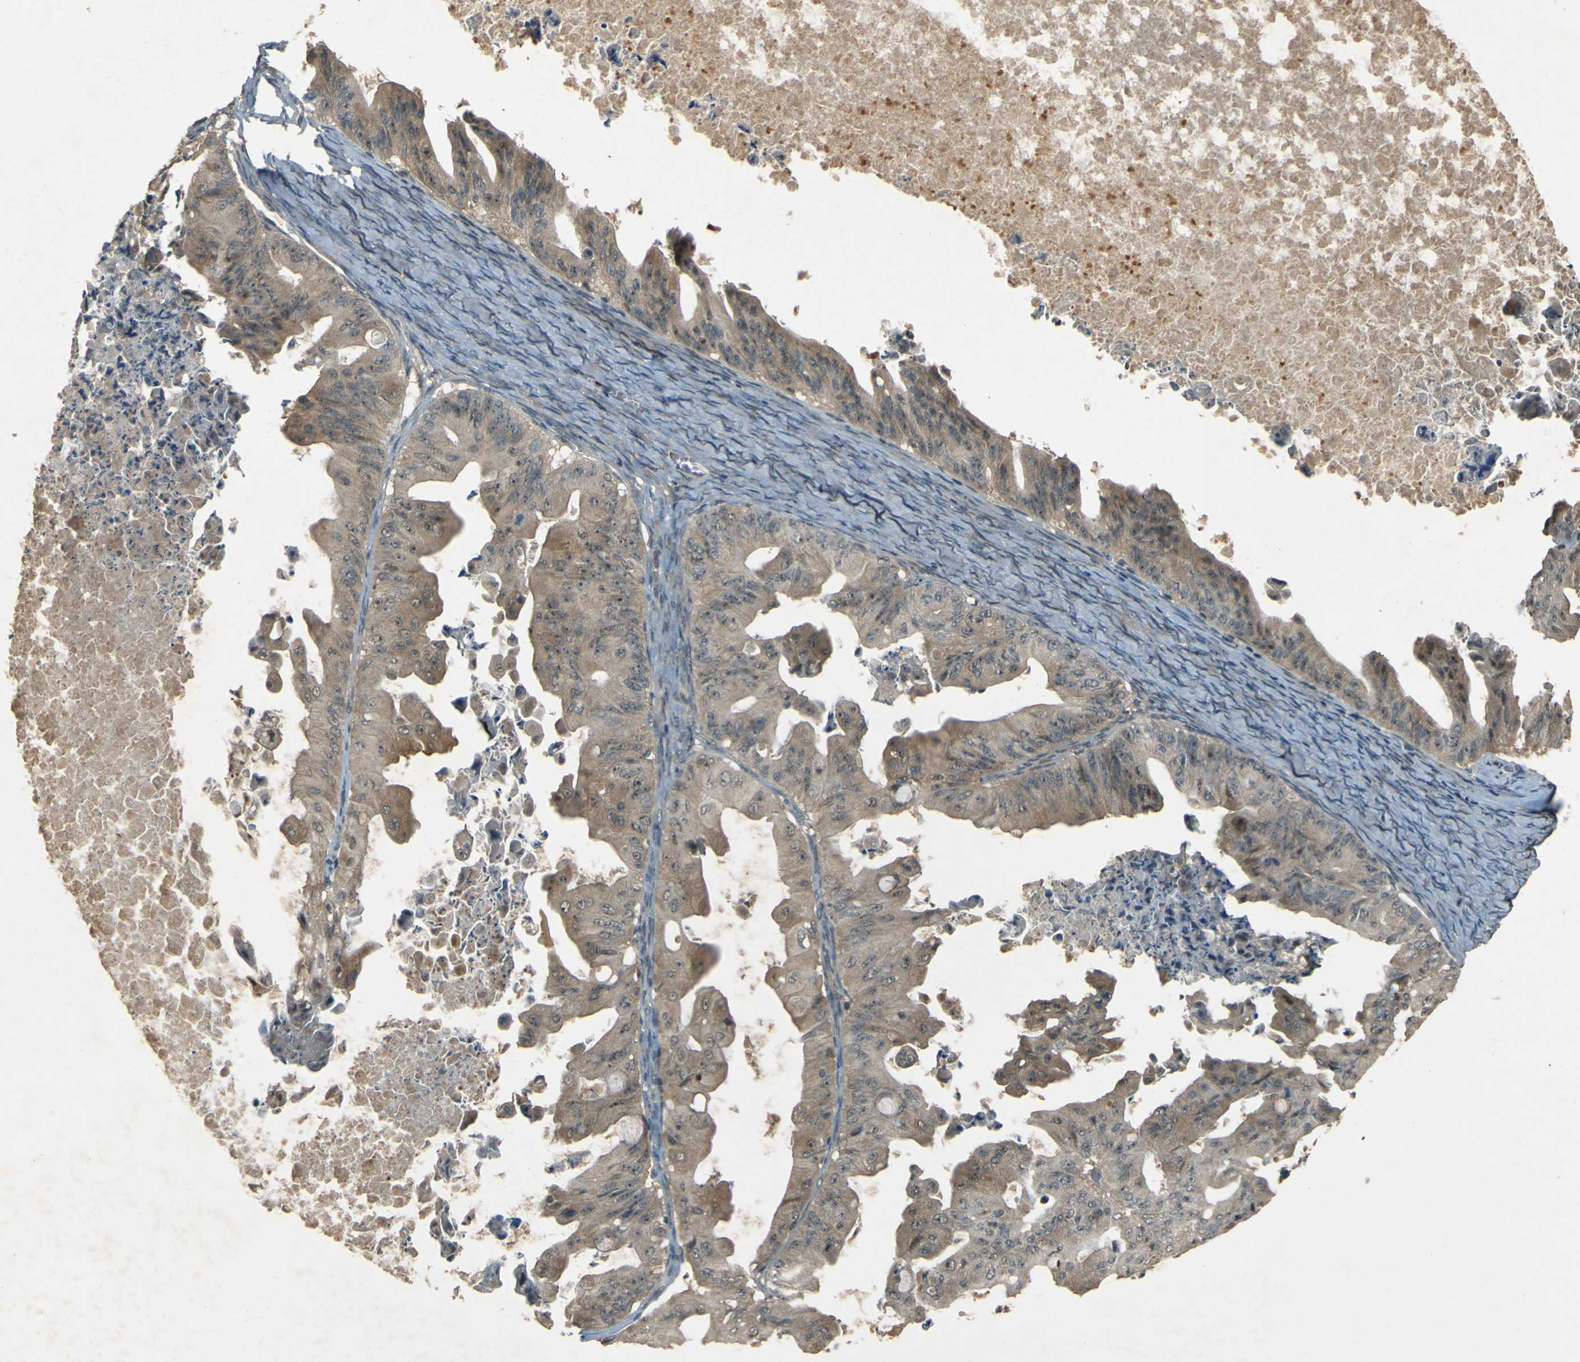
{"staining": {"intensity": "weak", "quantity": ">75%", "location": "cytoplasmic/membranous"}, "tissue": "ovarian cancer", "cell_type": "Tumor cells", "image_type": "cancer", "snomed": [{"axis": "morphology", "description": "Cystadenocarcinoma, mucinous, NOS"}, {"axis": "topography", "description": "Ovary"}], "caption": "Tumor cells exhibit low levels of weak cytoplasmic/membranous expression in about >75% of cells in human ovarian cancer (mucinous cystadenocarcinoma).", "gene": "MPDZ", "patient": {"sex": "female", "age": 37}}